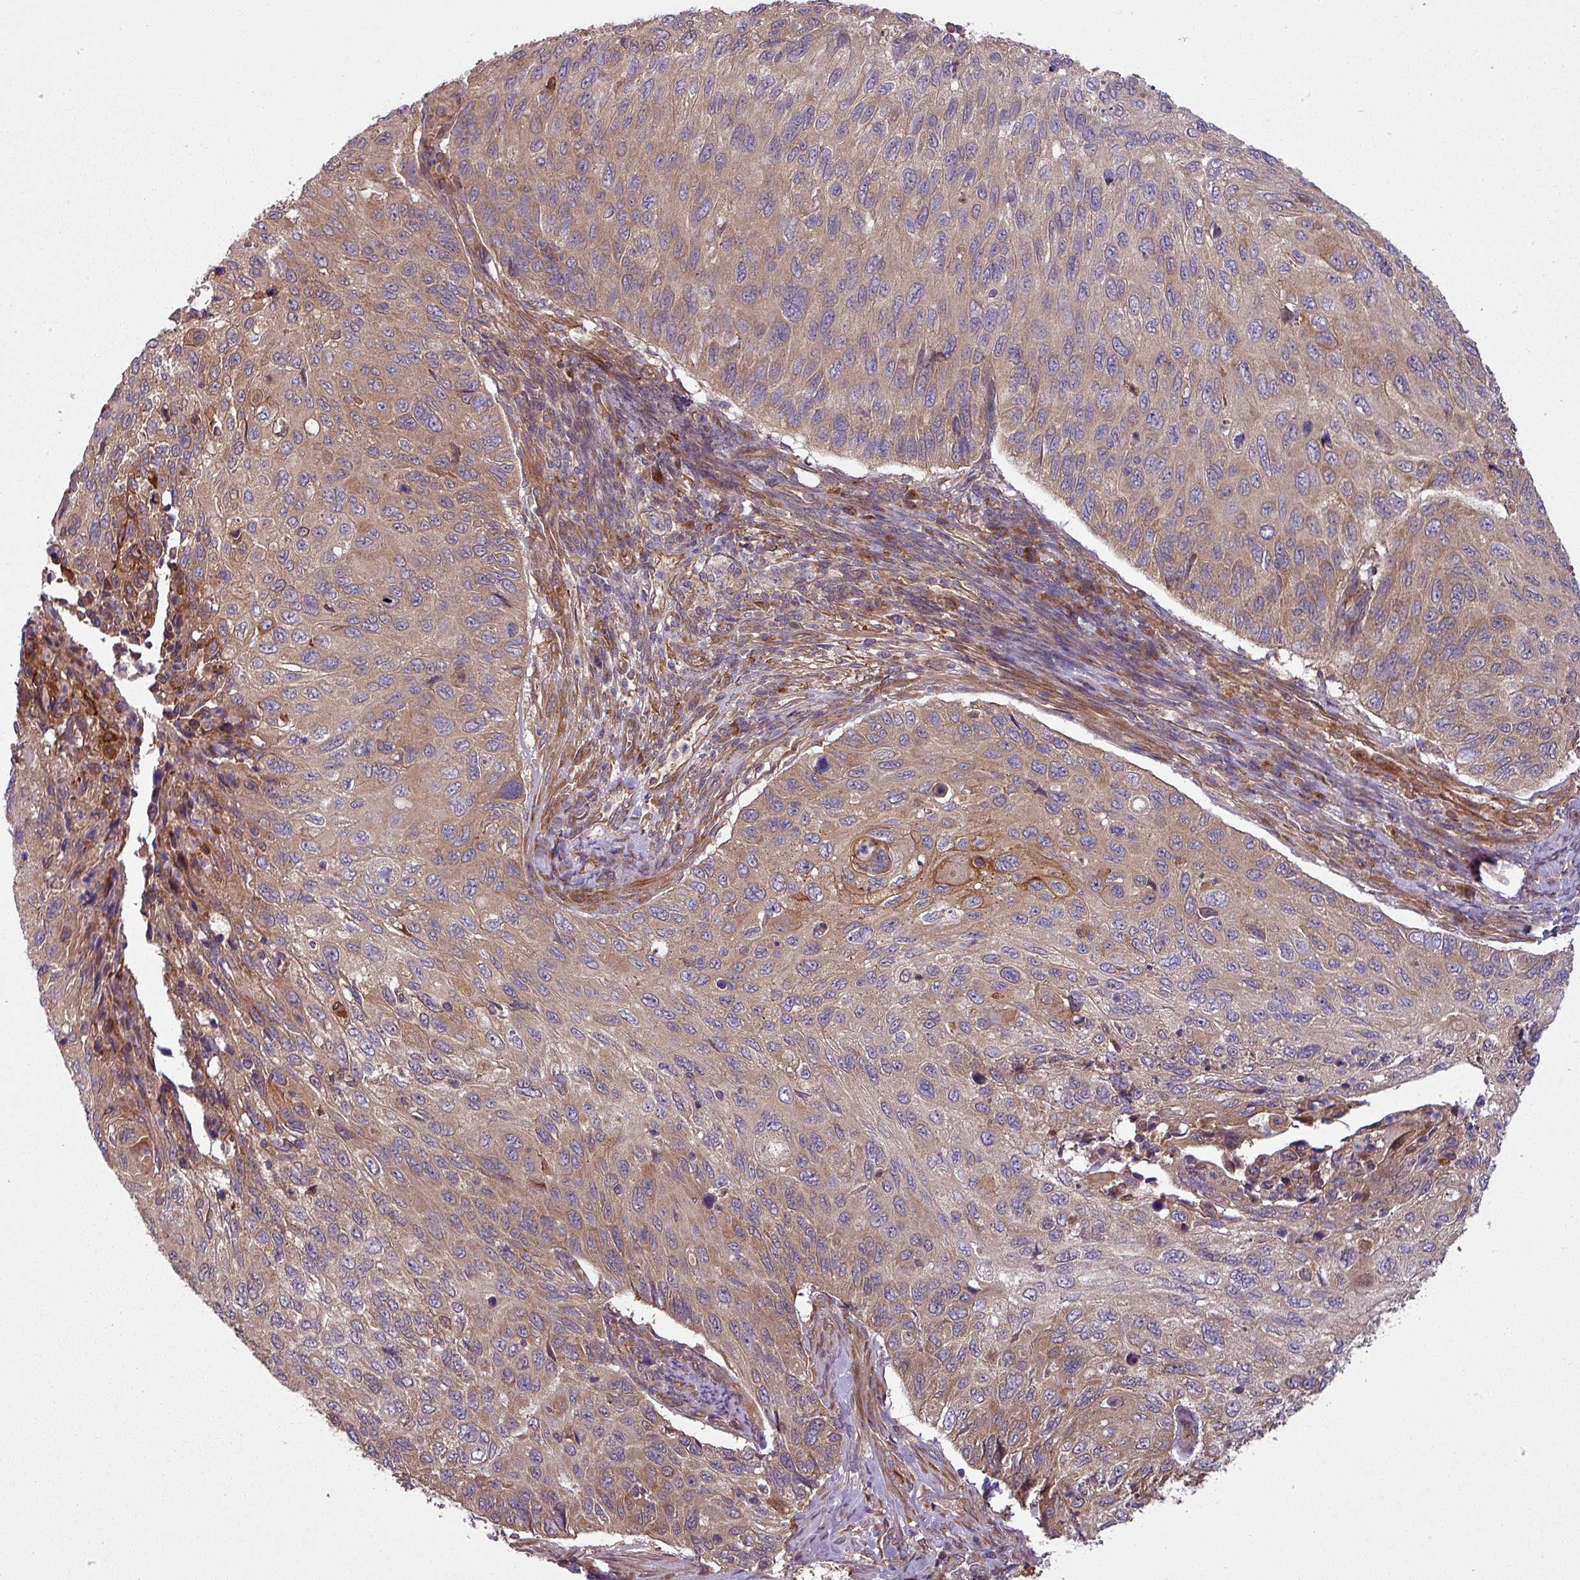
{"staining": {"intensity": "weak", "quantity": "25%-75%", "location": "cytoplasmic/membranous"}, "tissue": "cervical cancer", "cell_type": "Tumor cells", "image_type": "cancer", "snomed": [{"axis": "morphology", "description": "Squamous cell carcinoma, NOS"}, {"axis": "topography", "description": "Cervix"}], "caption": "Immunohistochemistry (IHC) (DAB (3,3'-diaminobenzidine)) staining of human cervical cancer (squamous cell carcinoma) shows weak cytoplasmic/membranous protein expression in about 25%-75% of tumor cells.", "gene": "SNRNP25", "patient": {"sex": "female", "age": 70}}